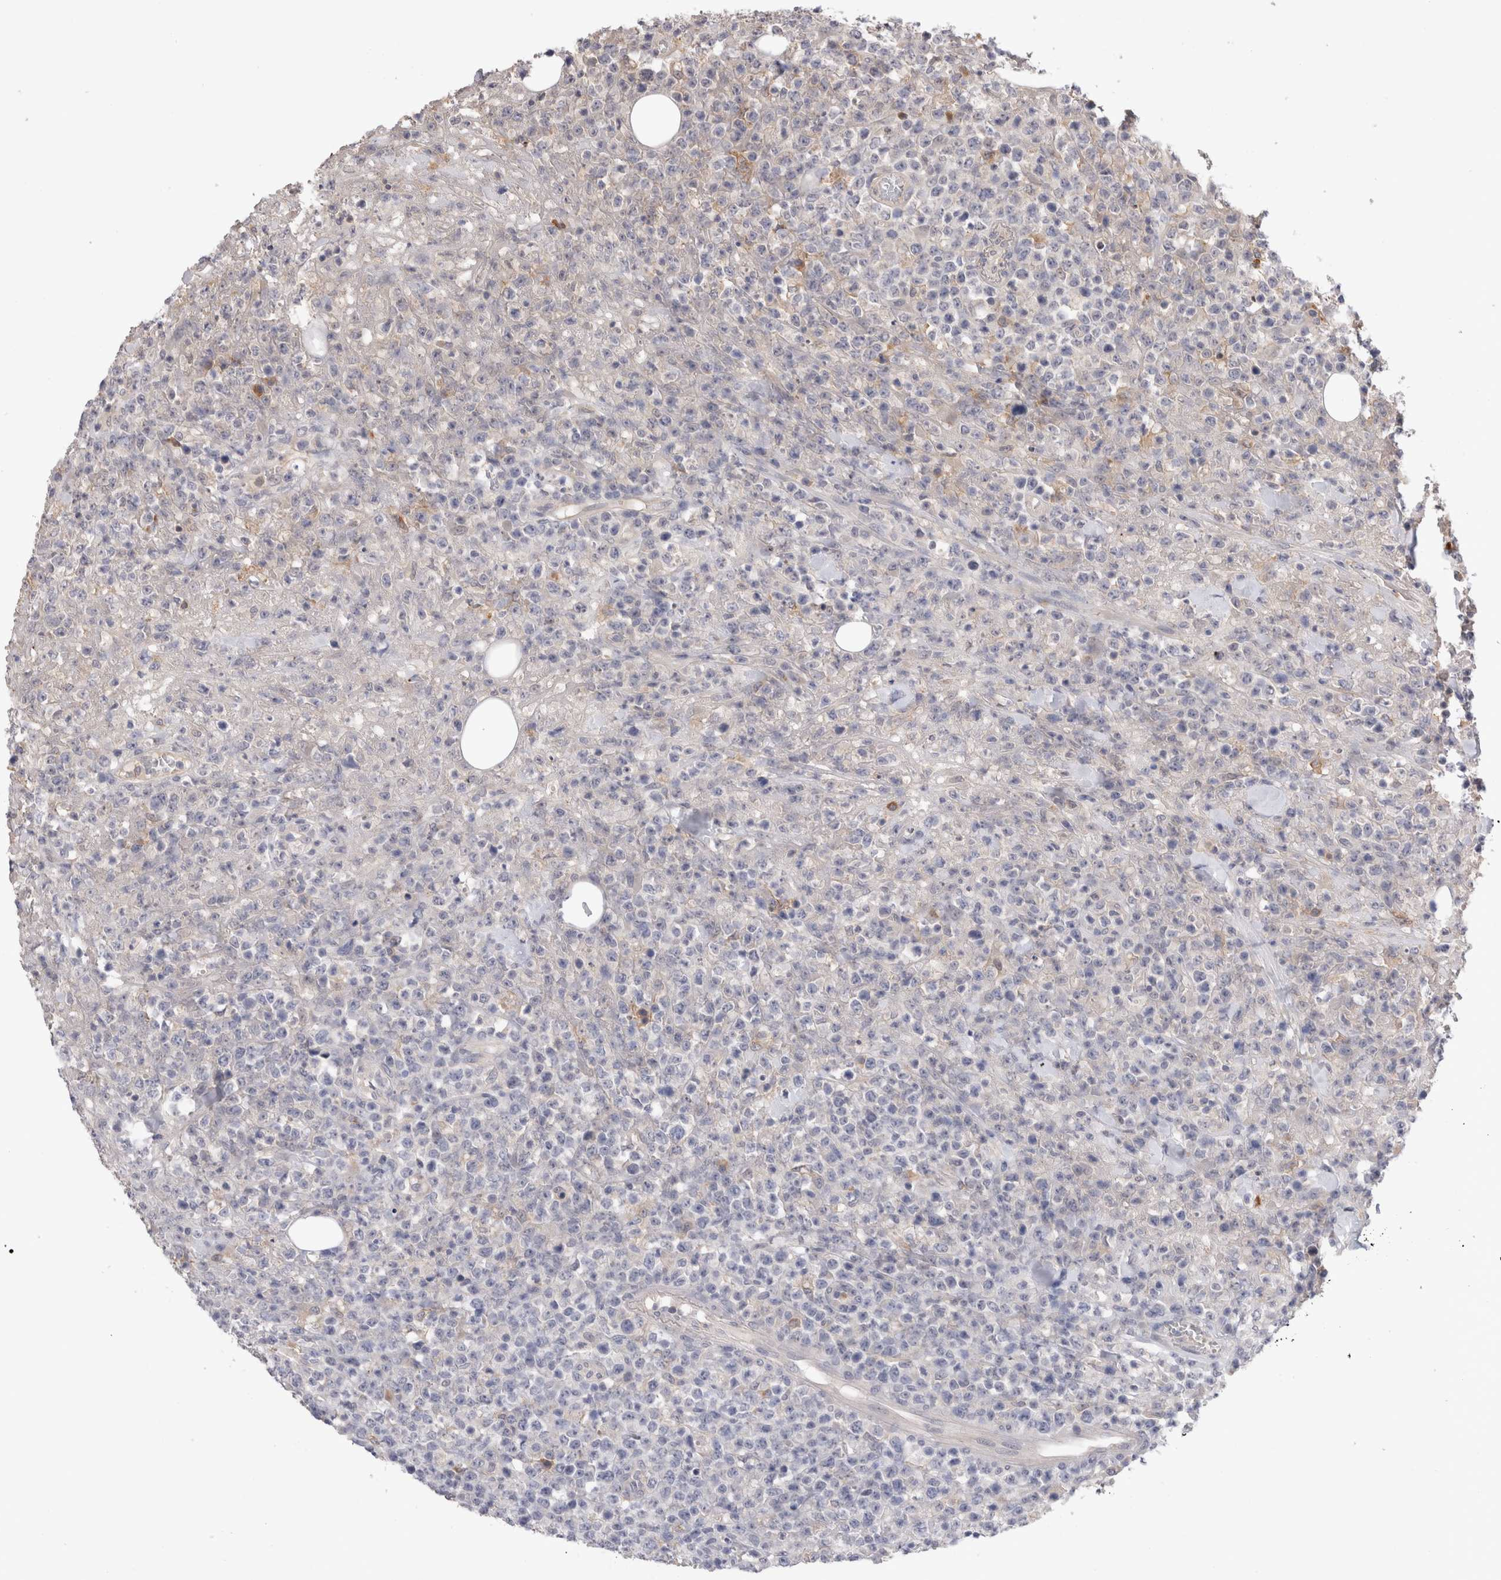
{"staining": {"intensity": "negative", "quantity": "none", "location": "none"}, "tissue": "lymphoma", "cell_type": "Tumor cells", "image_type": "cancer", "snomed": [{"axis": "morphology", "description": "Malignant lymphoma, non-Hodgkin's type, High grade"}, {"axis": "topography", "description": "Colon"}], "caption": "The micrograph reveals no staining of tumor cells in lymphoma.", "gene": "VSIG4", "patient": {"sex": "female", "age": 53}}